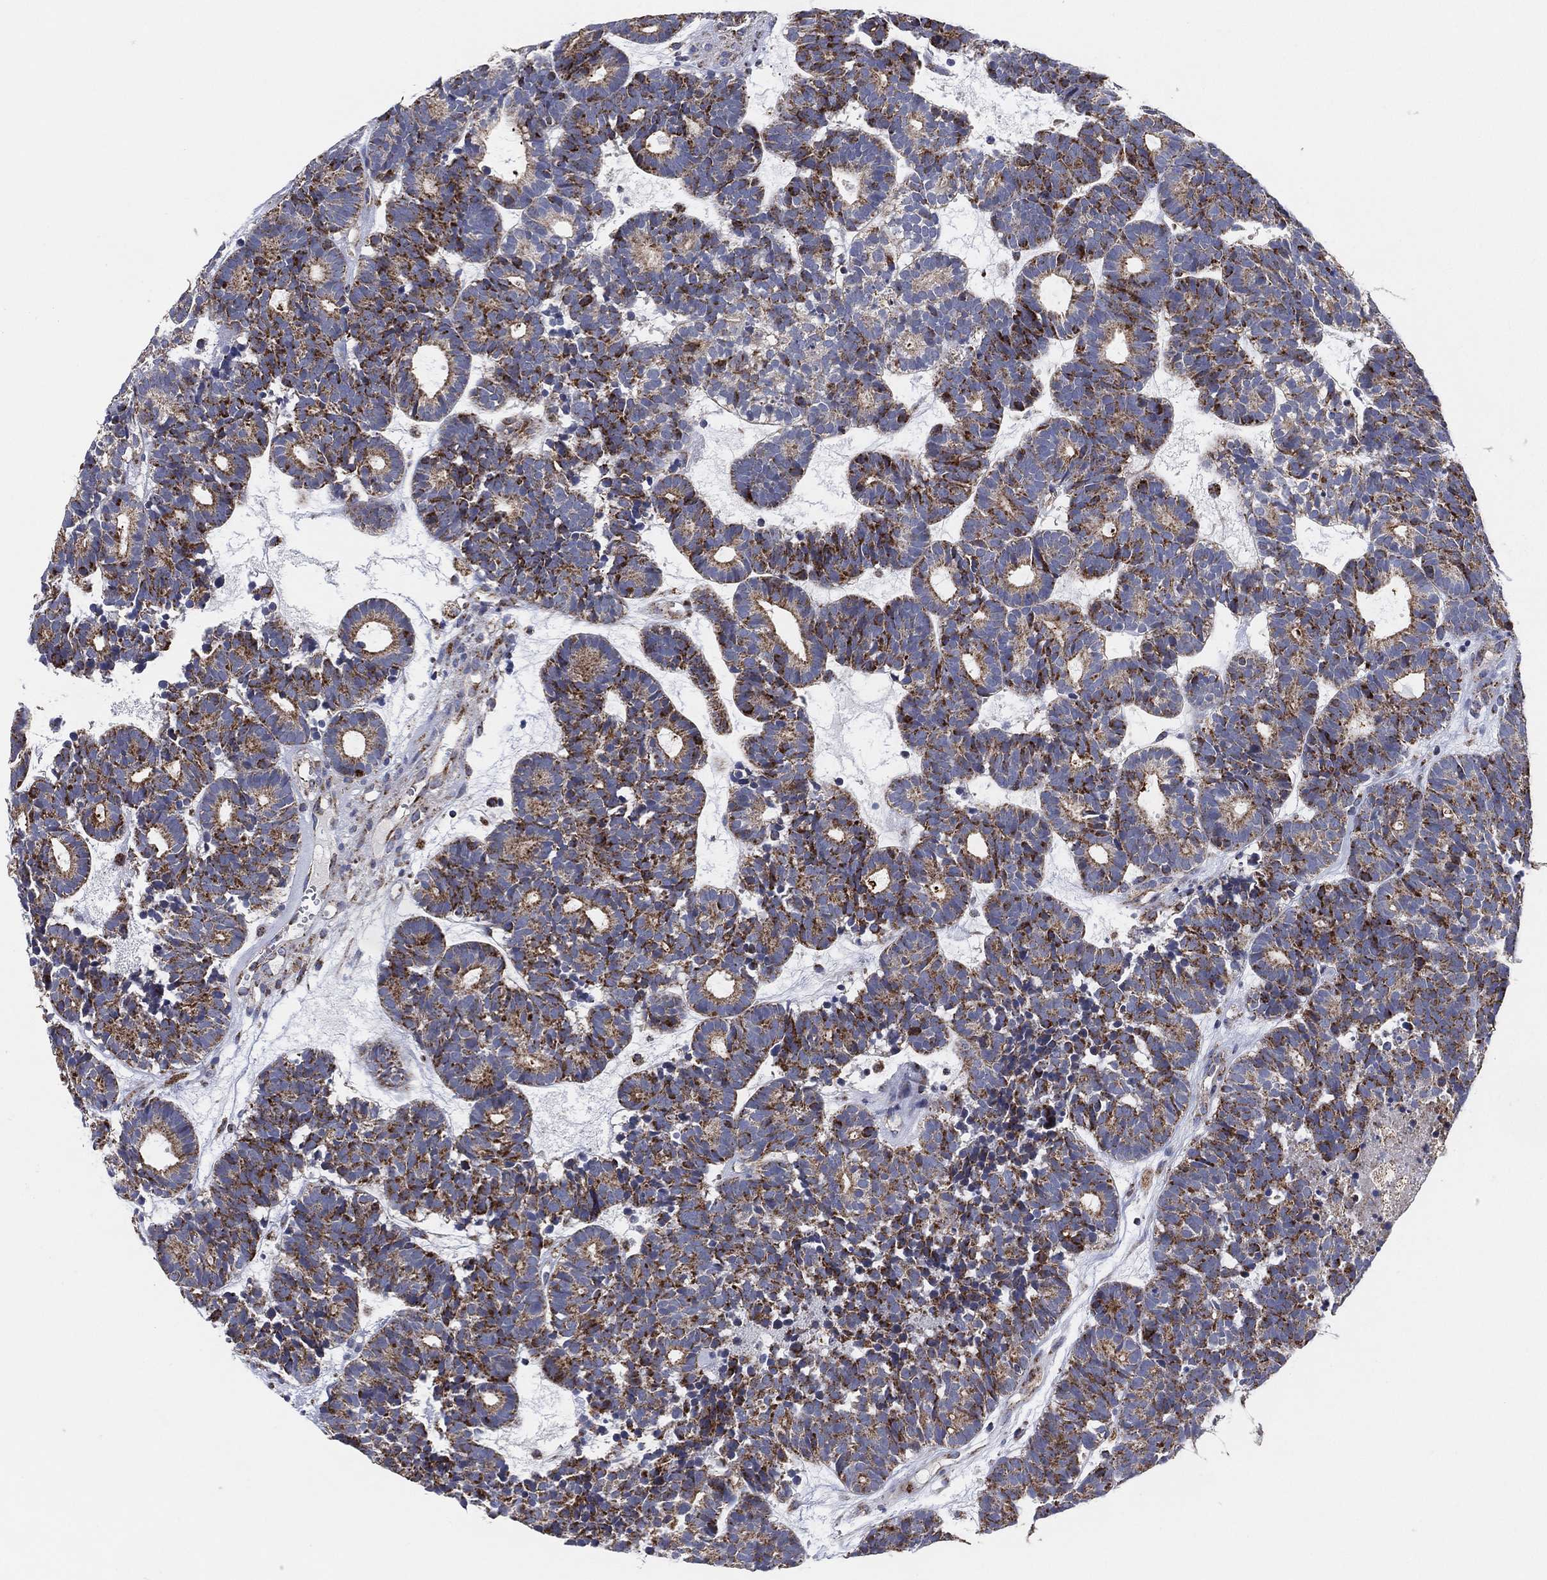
{"staining": {"intensity": "strong", "quantity": "<25%", "location": "cytoplasmic/membranous"}, "tissue": "head and neck cancer", "cell_type": "Tumor cells", "image_type": "cancer", "snomed": [{"axis": "morphology", "description": "Adenocarcinoma, NOS"}, {"axis": "topography", "description": "Head-Neck"}], "caption": "Brown immunohistochemical staining in head and neck cancer (adenocarcinoma) displays strong cytoplasmic/membranous positivity in approximately <25% of tumor cells. (DAB = brown stain, brightfield microscopy at high magnification).", "gene": "GCAT", "patient": {"sex": "female", "age": 81}}